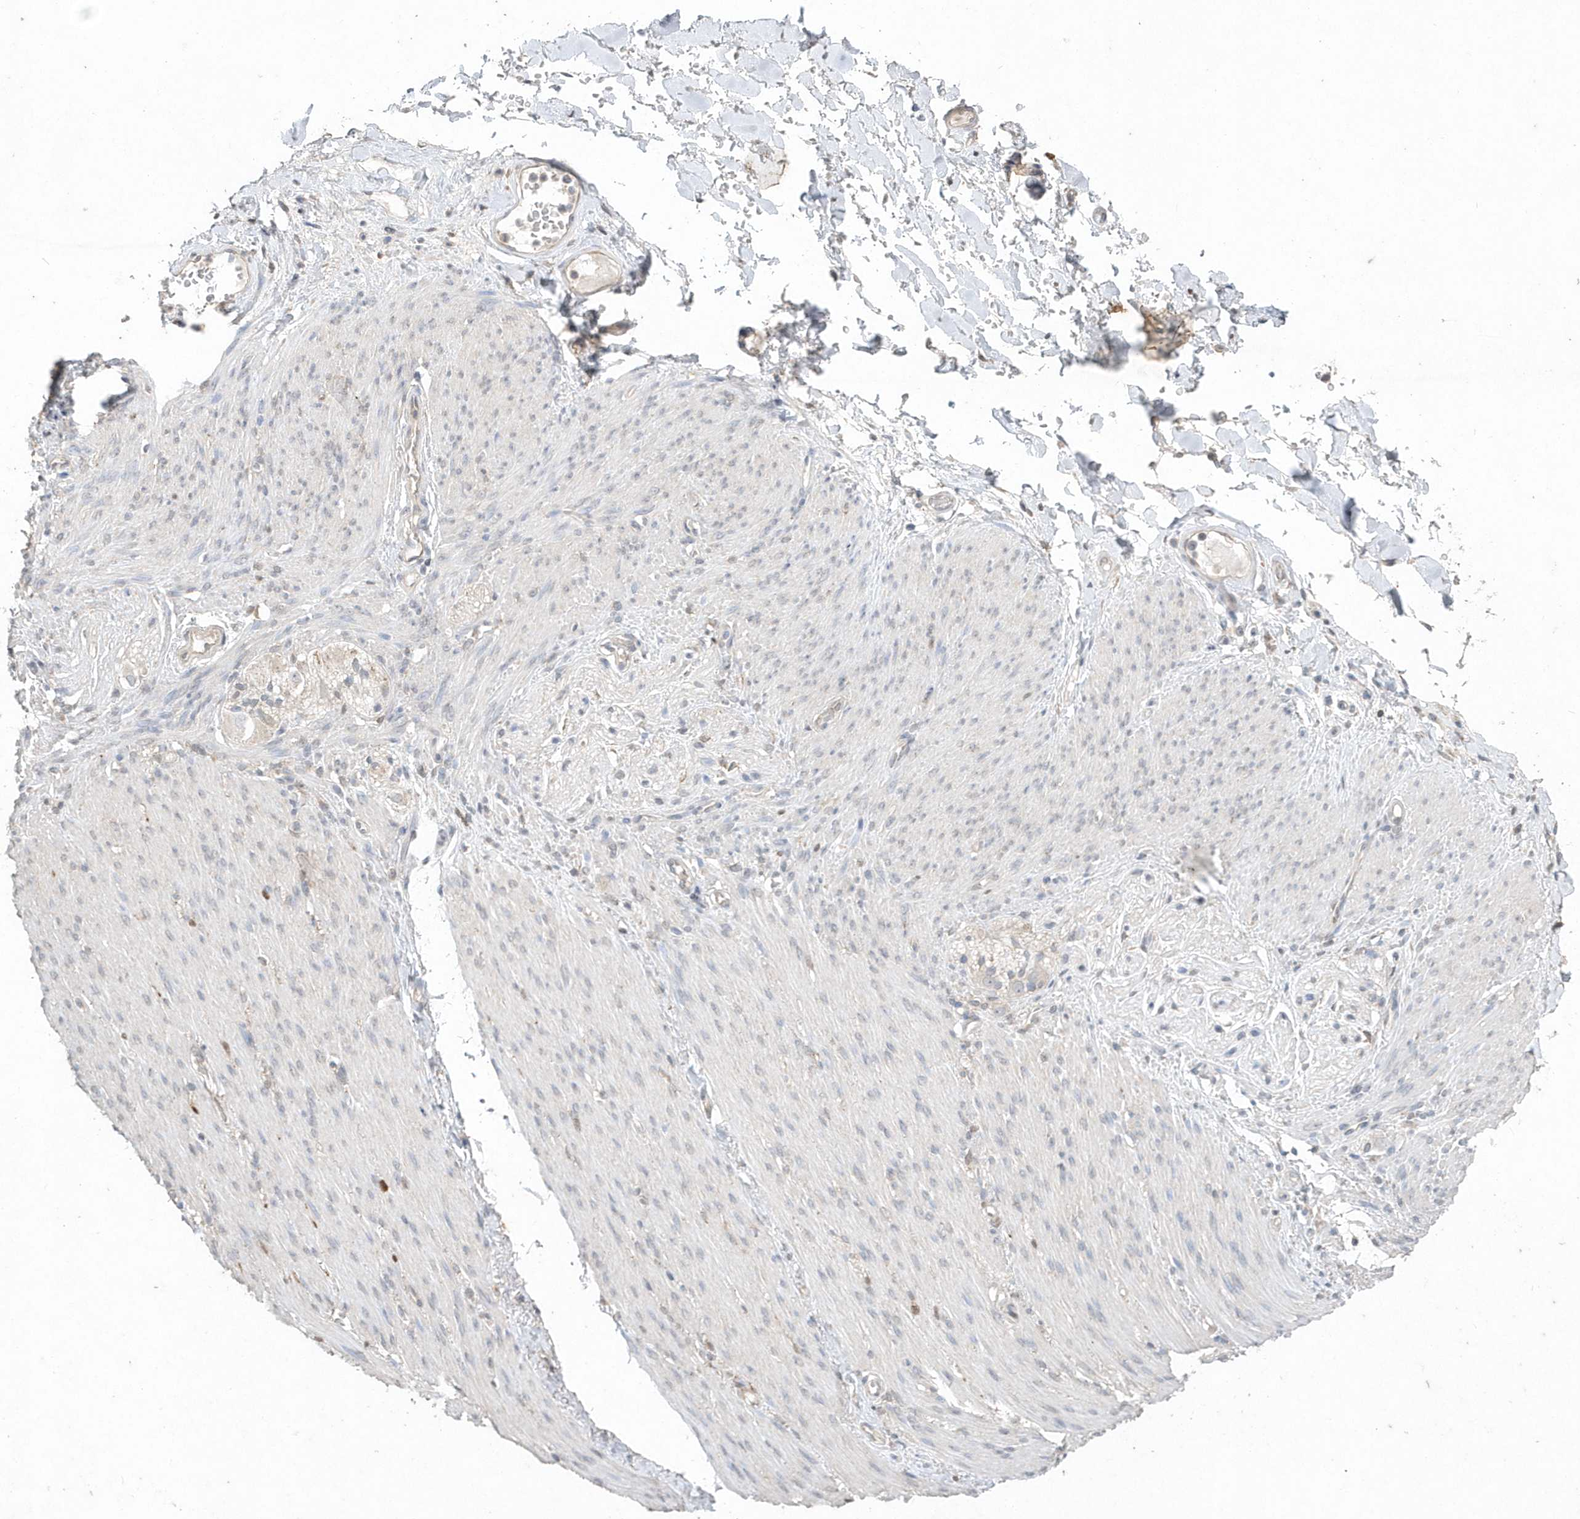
{"staining": {"intensity": "weak", "quantity": ">75%", "location": "cytoplasmic/membranous"}, "tissue": "adipose tissue", "cell_type": "Adipocytes", "image_type": "normal", "snomed": [{"axis": "morphology", "description": "Normal tissue, NOS"}, {"axis": "topography", "description": "Colon"}, {"axis": "topography", "description": "Peripheral nerve tissue"}], "caption": "Protein expression analysis of benign adipose tissue displays weak cytoplasmic/membranous positivity in approximately >75% of adipocytes.", "gene": "AKR7A2", "patient": {"sex": "female", "age": 61}}